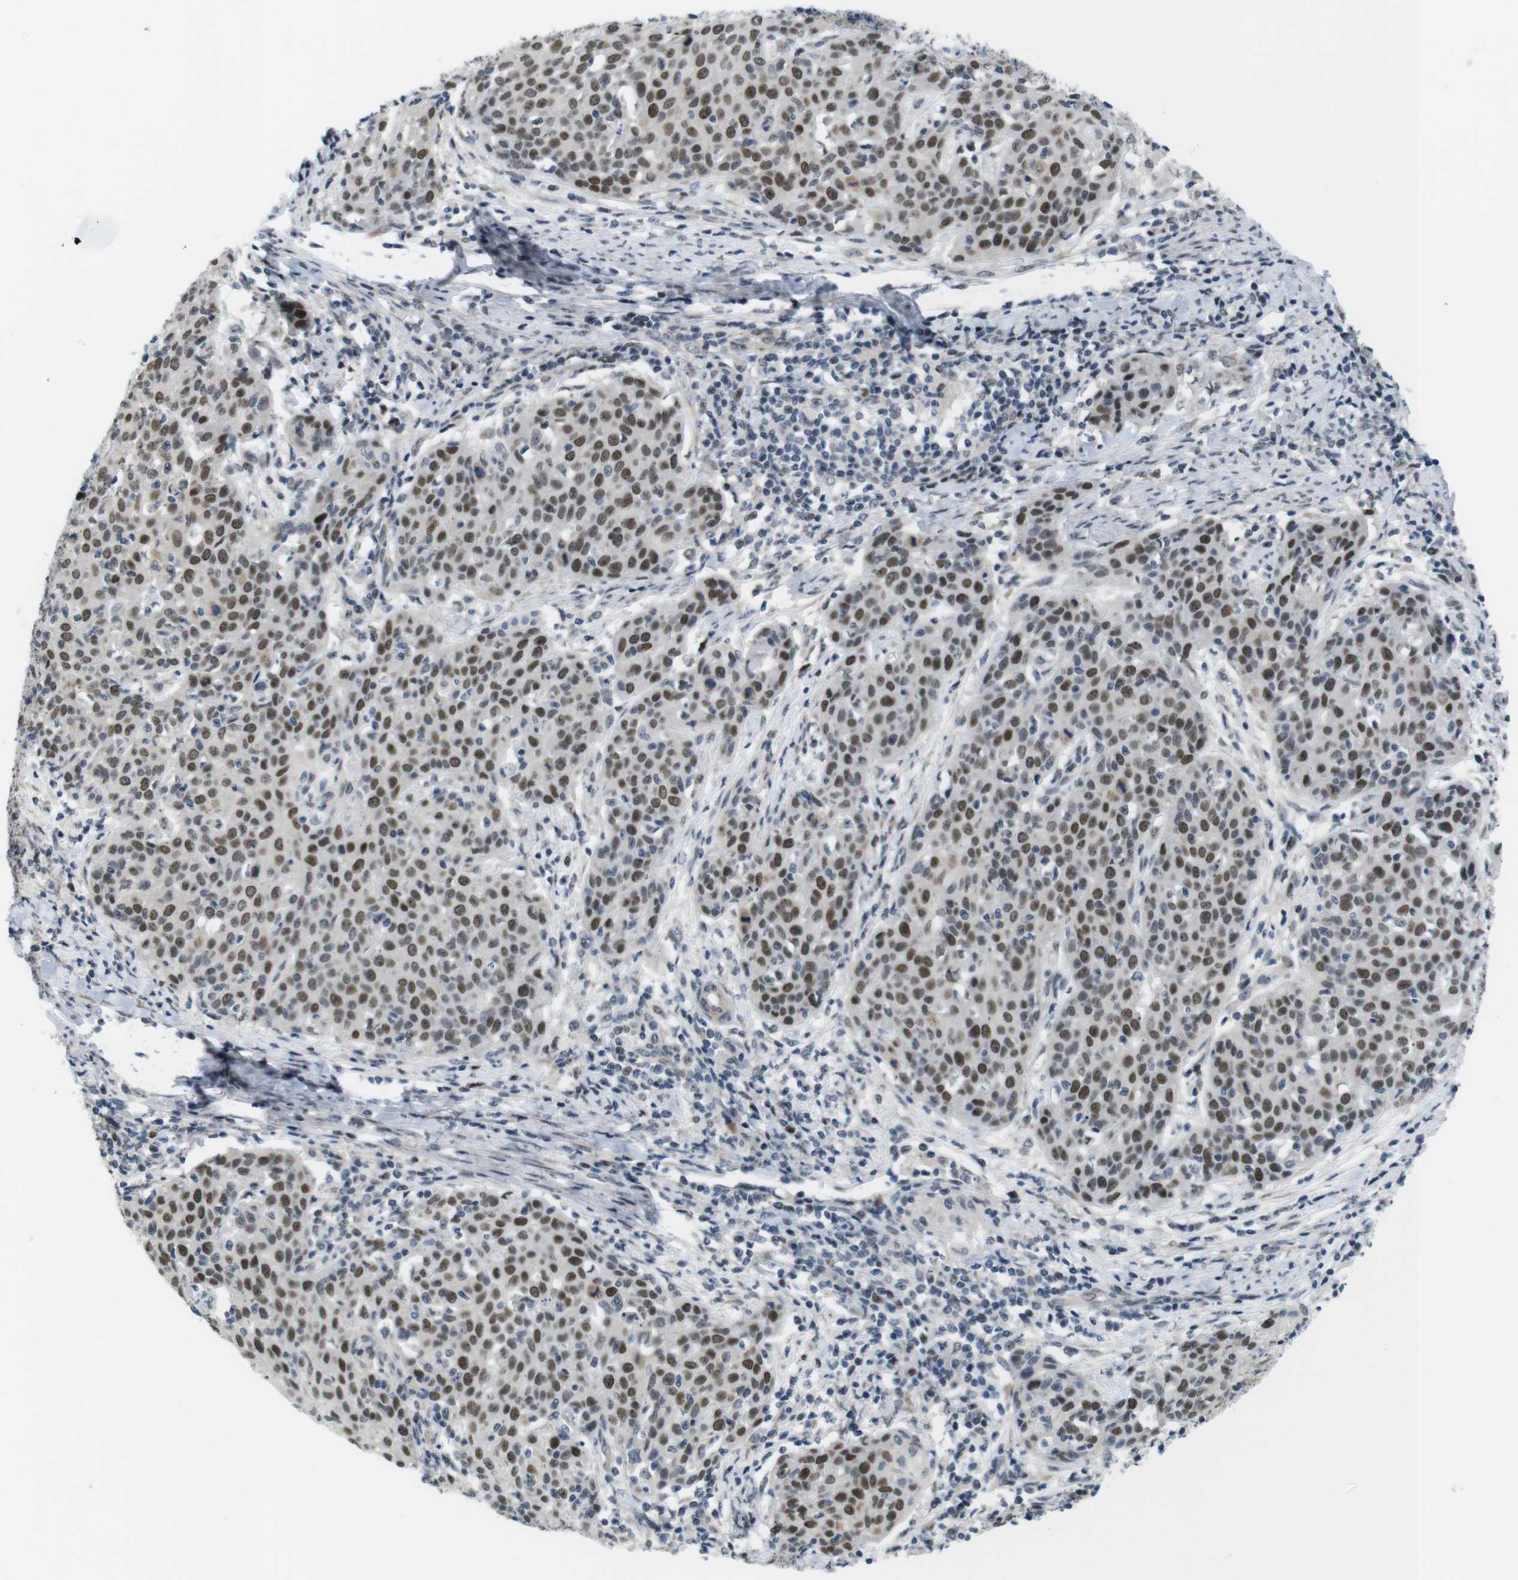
{"staining": {"intensity": "moderate", "quantity": ">75%", "location": "nuclear"}, "tissue": "cervical cancer", "cell_type": "Tumor cells", "image_type": "cancer", "snomed": [{"axis": "morphology", "description": "Squamous cell carcinoma, NOS"}, {"axis": "topography", "description": "Cervix"}], "caption": "Approximately >75% of tumor cells in cervical cancer exhibit moderate nuclear protein staining as visualized by brown immunohistochemical staining.", "gene": "SMCO2", "patient": {"sex": "female", "age": 38}}